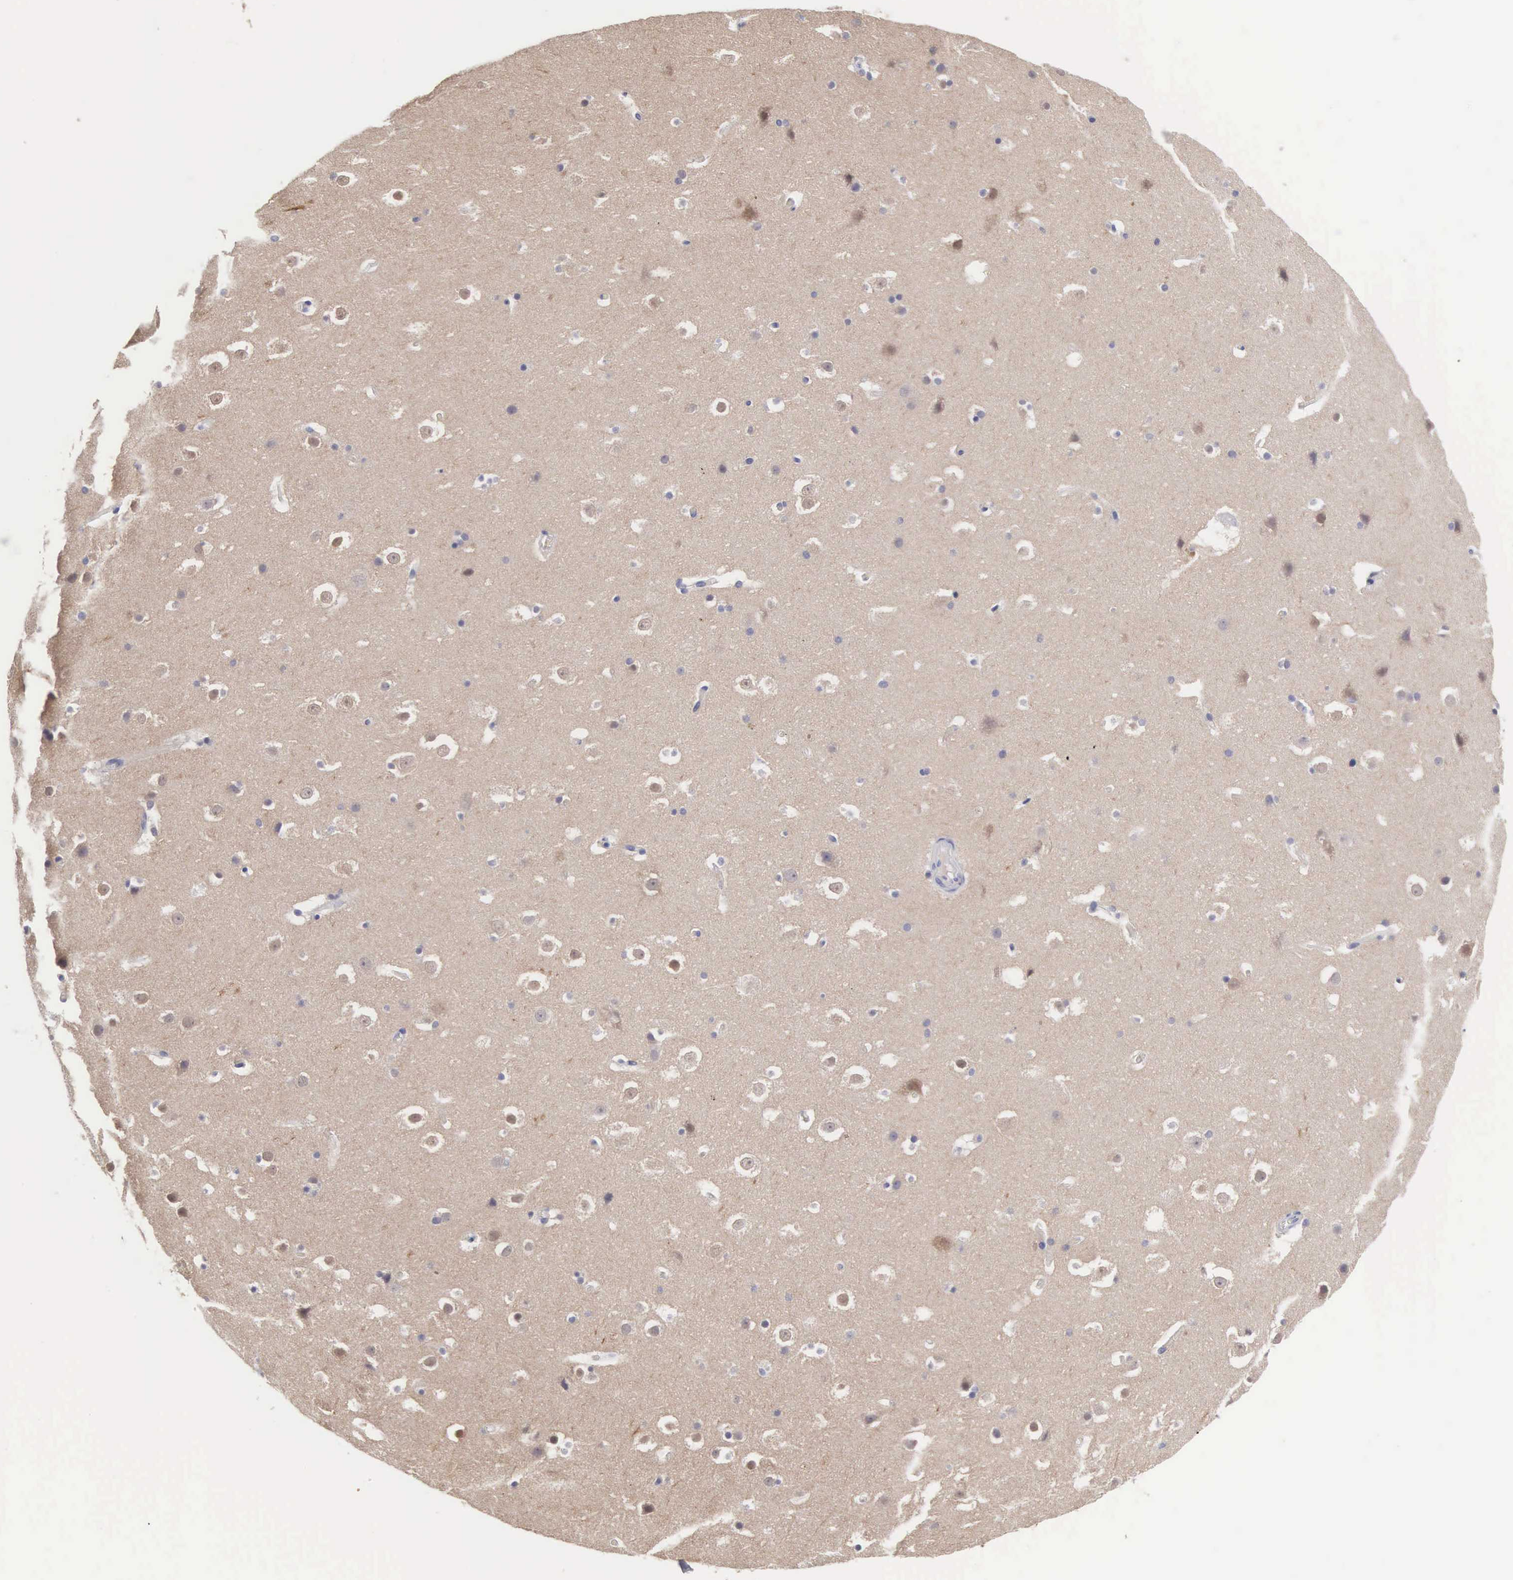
{"staining": {"intensity": "negative", "quantity": "none", "location": "none"}, "tissue": "hippocampus", "cell_type": "Glial cells", "image_type": "normal", "snomed": [{"axis": "morphology", "description": "Normal tissue, NOS"}, {"axis": "topography", "description": "Hippocampus"}], "caption": "An immunohistochemistry (IHC) histopathology image of benign hippocampus is shown. There is no staining in glial cells of hippocampus.", "gene": "SLITRK4", "patient": {"sex": "male", "age": 45}}